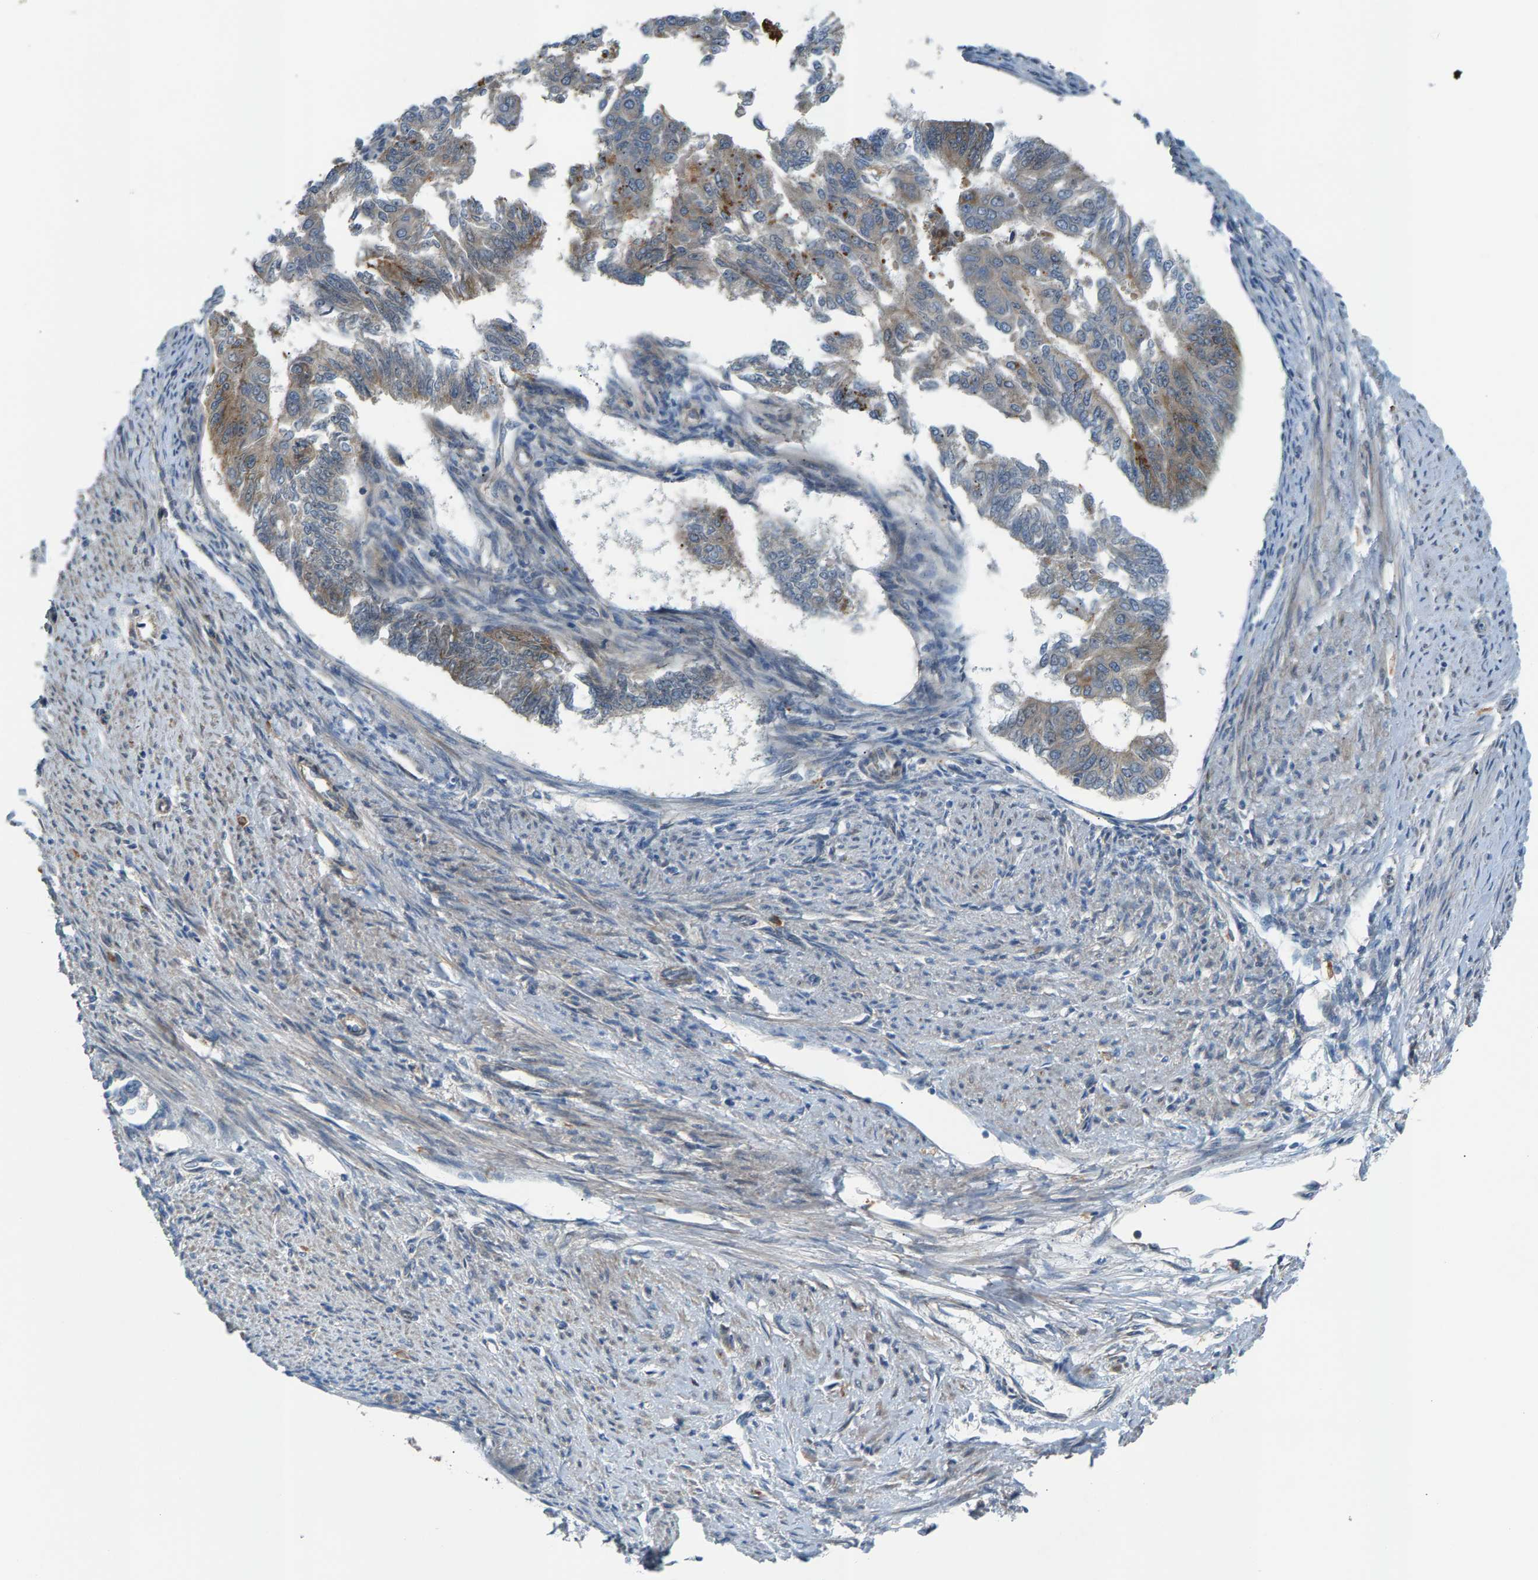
{"staining": {"intensity": "moderate", "quantity": "<25%", "location": "cytoplasmic/membranous"}, "tissue": "endometrial cancer", "cell_type": "Tumor cells", "image_type": "cancer", "snomed": [{"axis": "morphology", "description": "Adenocarcinoma, NOS"}, {"axis": "topography", "description": "Endometrium"}], "caption": "High-magnification brightfield microscopy of endometrial cancer stained with DAB (brown) and counterstained with hematoxylin (blue). tumor cells exhibit moderate cytoplasmic/membranous staining is seen in approximately<25% of cells. The staining was performed using DAB (3,3'-diaminobenzidine), with brown indicating positive protein expression. Nuclei are stained blue with hematoxylin.", "gene": "PDCL", "patient": {"sex": "female", "age": 32}}